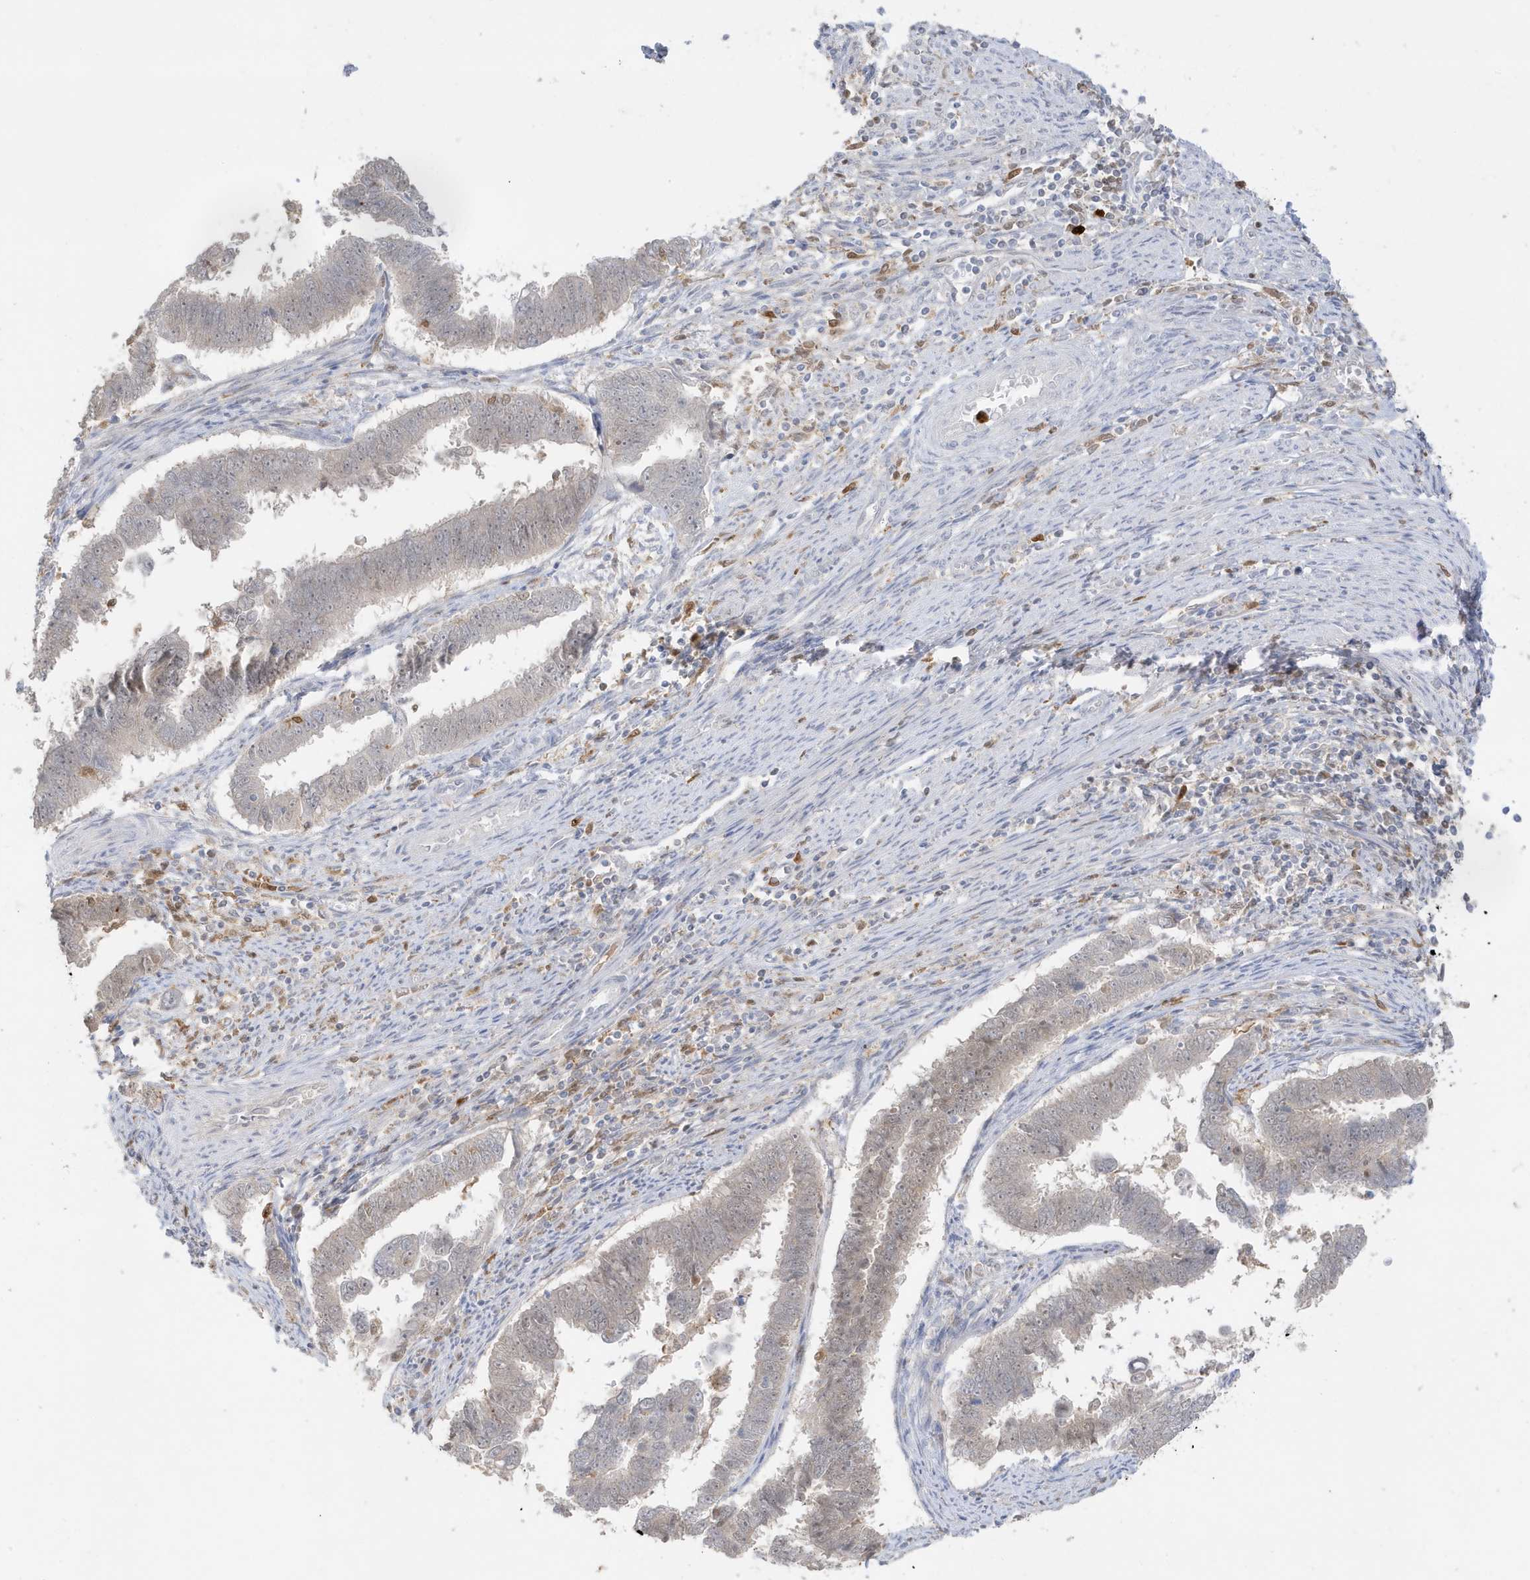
{"staining": {"intensity": "negative", "quantity": "none", "location": "none"}, "tissue": "endometrial cancer", "cell_type": "Tumor cells", "image_type": "cancer", "snomed": [{"axis": "morphology", "description": "Adenocarcinoma, NOS"}, {"axis": "topography", "description": "Endometrium"}], "caption": "A histopathology image of endometrial adenocarcinoma stained for a protein displays no brown staining in tumor cells. The staining is performed using DAB brown chromogen with nuclei counter-stained in using hematoxylin.", "gene": "GCA", "patient": {"sex": "female", "age": 75}}